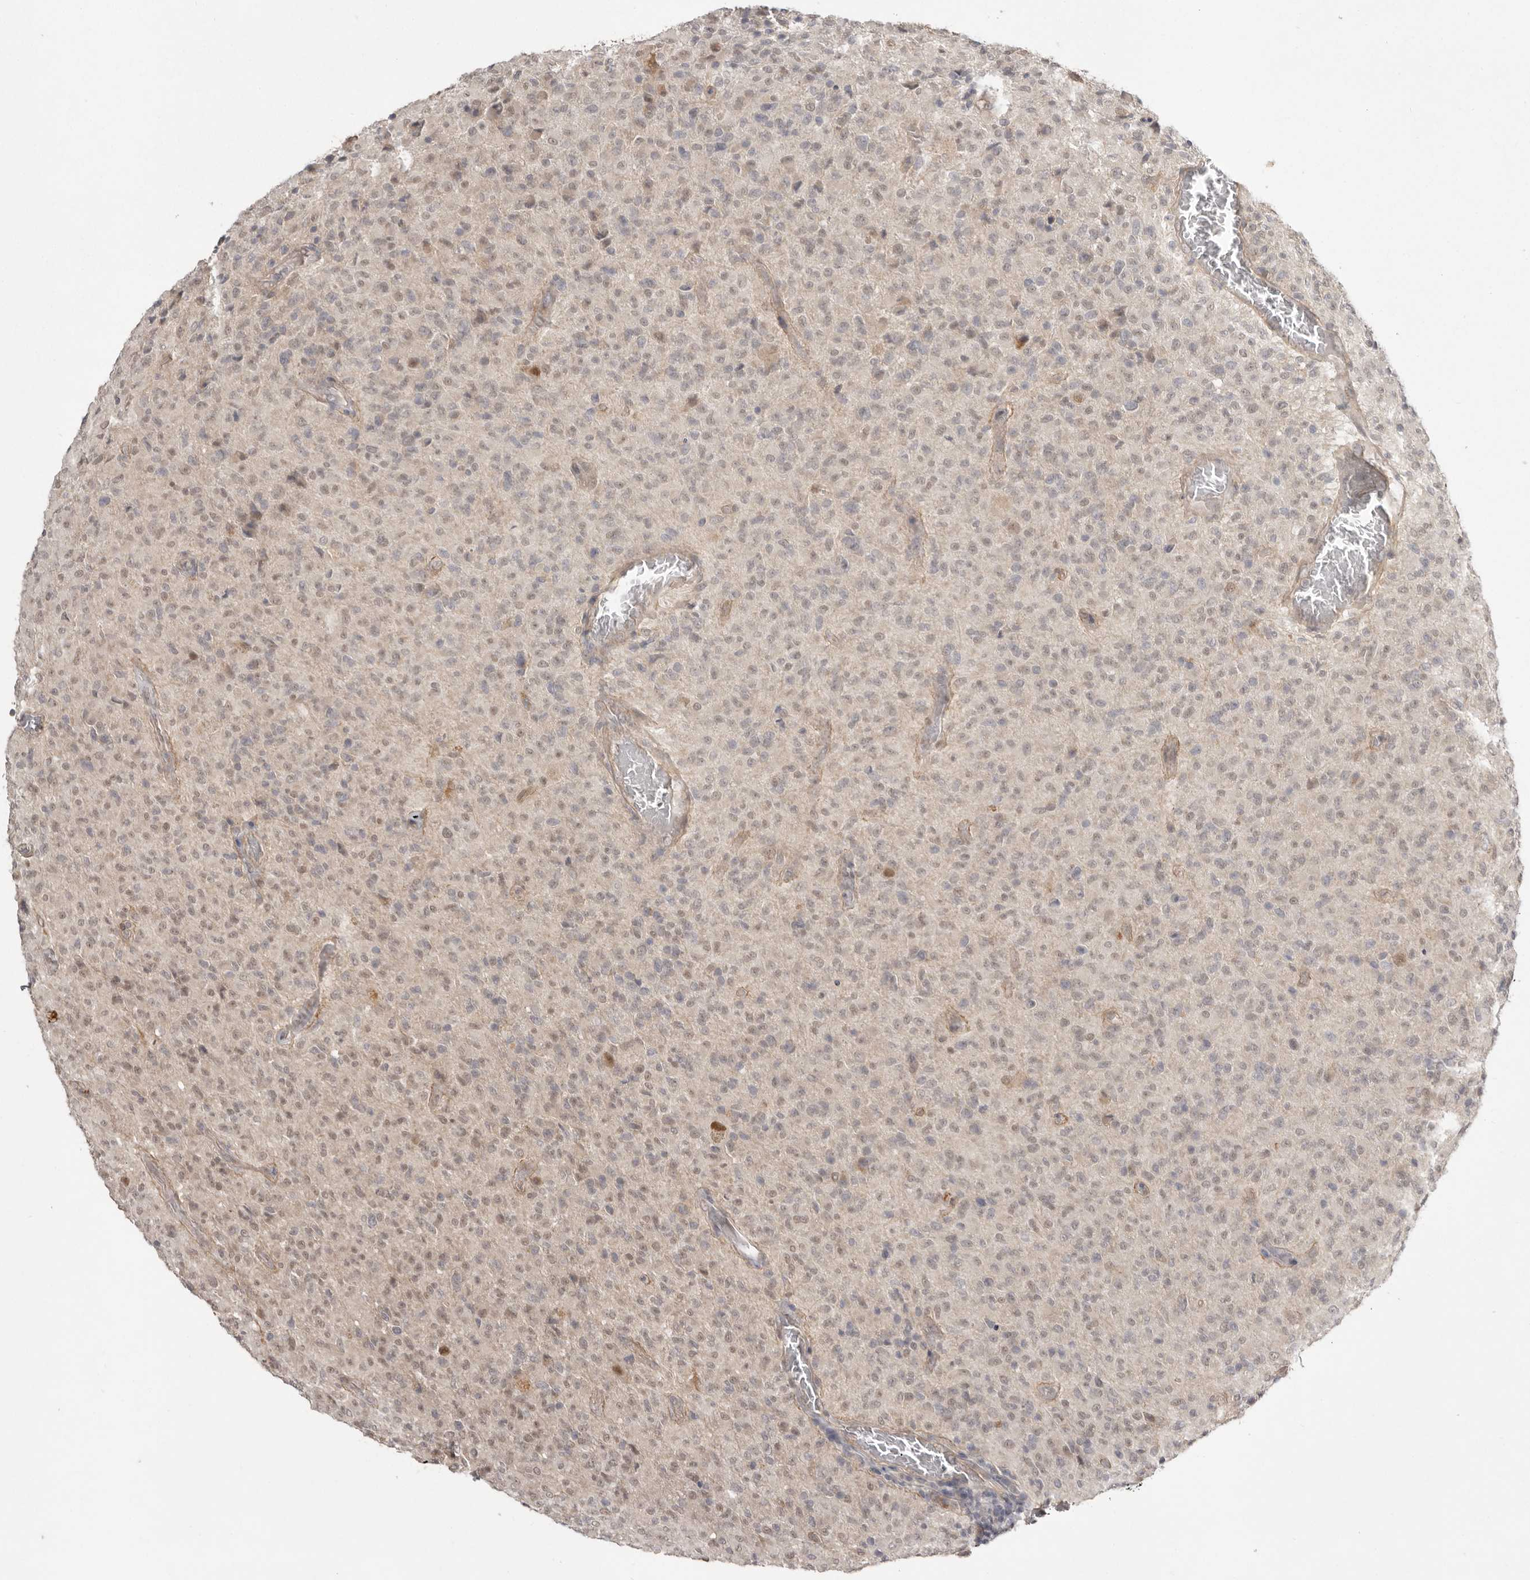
{"staining": {"intensity": "weak", "quantity": "25%-75%", "location": "cytoplasmic/membranous,nuclear"}, "tissue": "glioma", "cell_type": "Tumor cells", "image_type": "cancer", "snomed": [{"axis": "morphology", "description": "Glioma, malignant, High grade"}, {"axis": "topography", "description": "Brain"}], "caption": "The photomicrograph reveals immunohistochemical staining of glioma. There is weak cytoplasmic/membranous and nuclear staining is seen in about 25%-75% of tumor cells.", "gene": "NSUN4", "patient": {"sex": "female", "age": 57}}